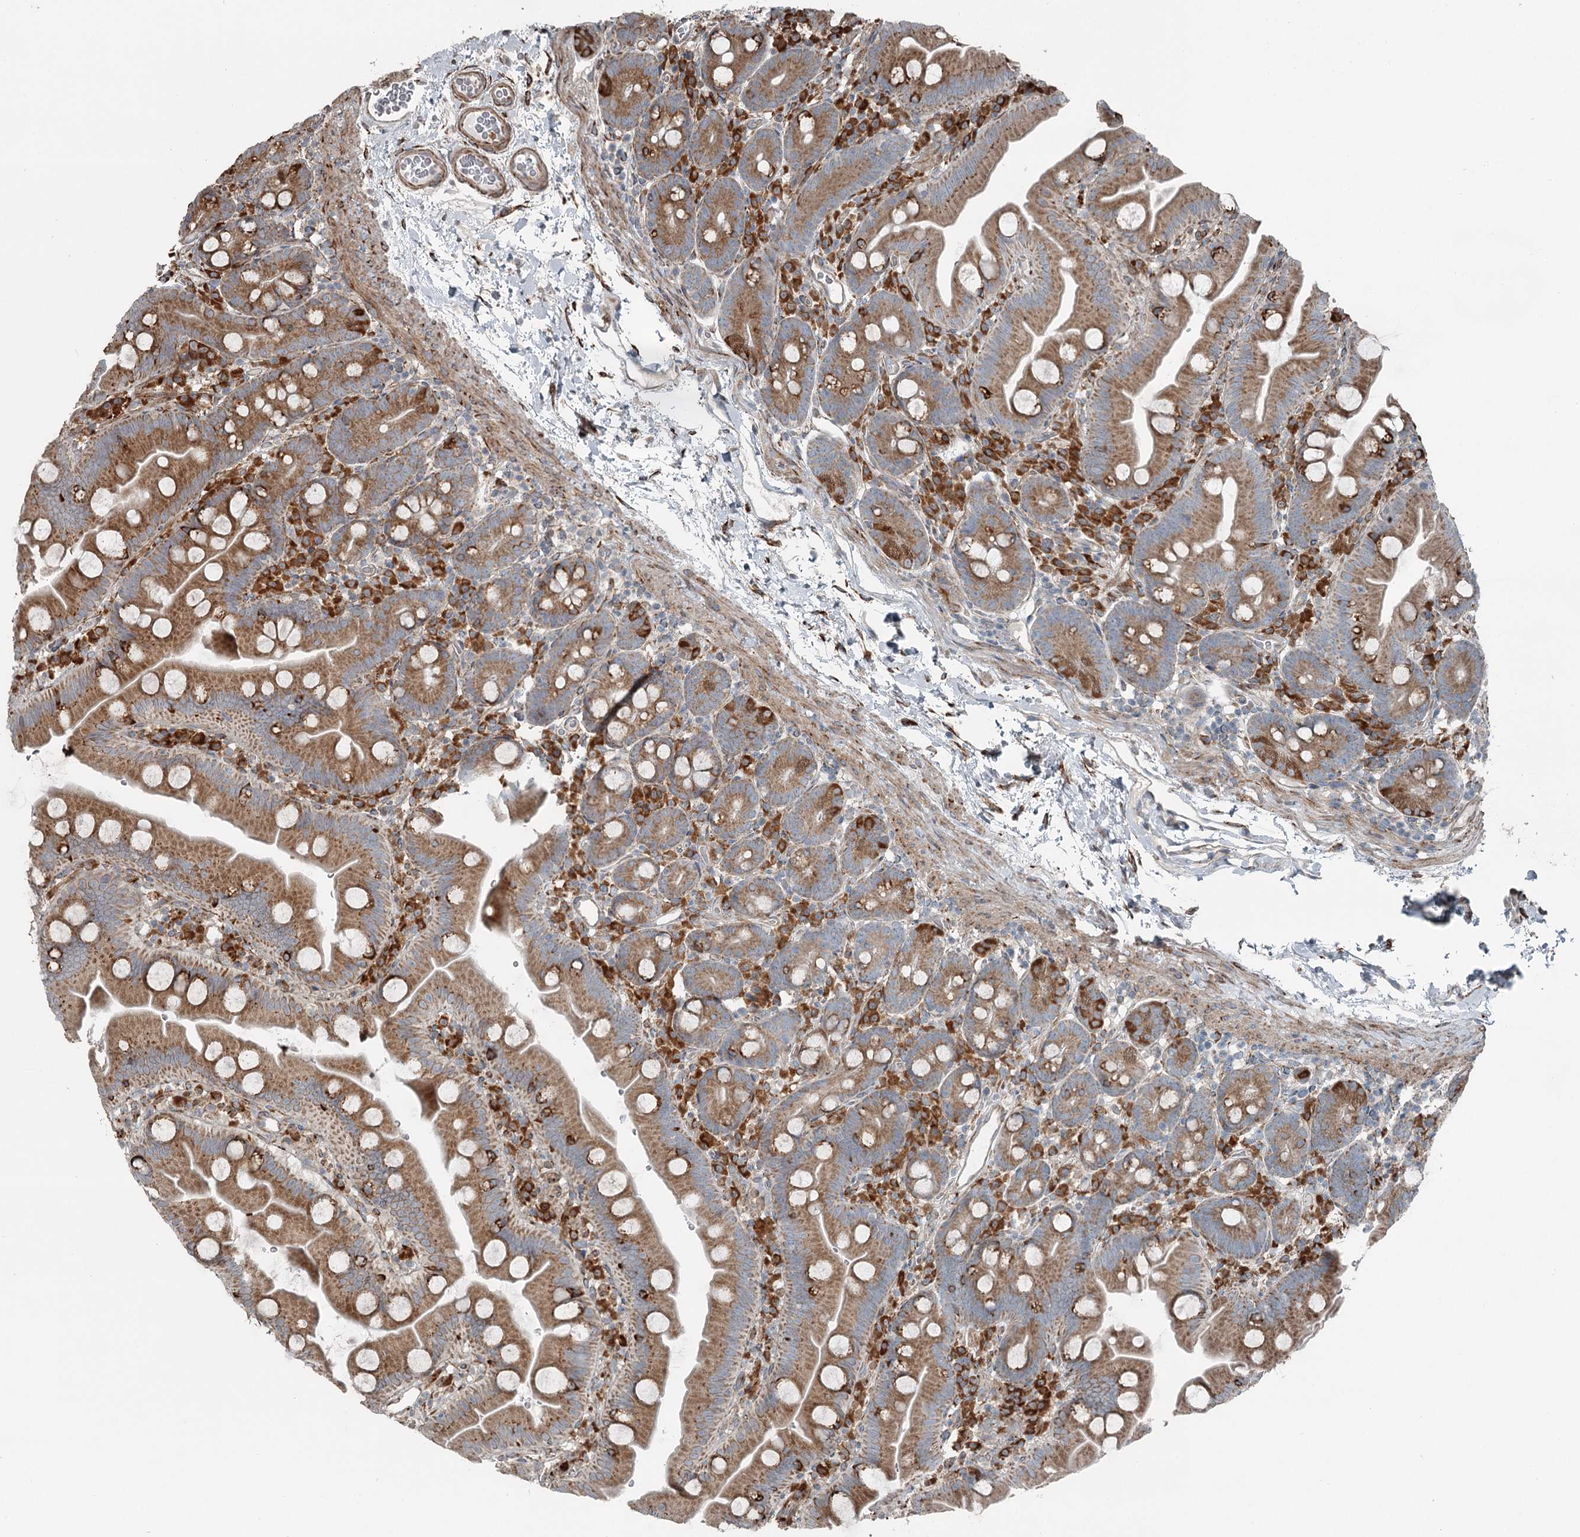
{"staining": {"intensity": "strong", "quantity": ">75%", "location": "cytoplasmic/membranous"}, "tissue": "small intestine", "cell_type": "Glandular cells", "image_type": "normal", "snomed": [{"axis": "morphology", "description": "Normal tissue, NOS"}, {"axis": "topography", "description": "Small intestine"}], "caption": "Glandular cells exhibit high levels of strong cytoplasmic/membranous positivity in about >75% of cells in benign small intestine.", "gene": "RASSF8", "patient": {"sex": "female", "age": 68}}